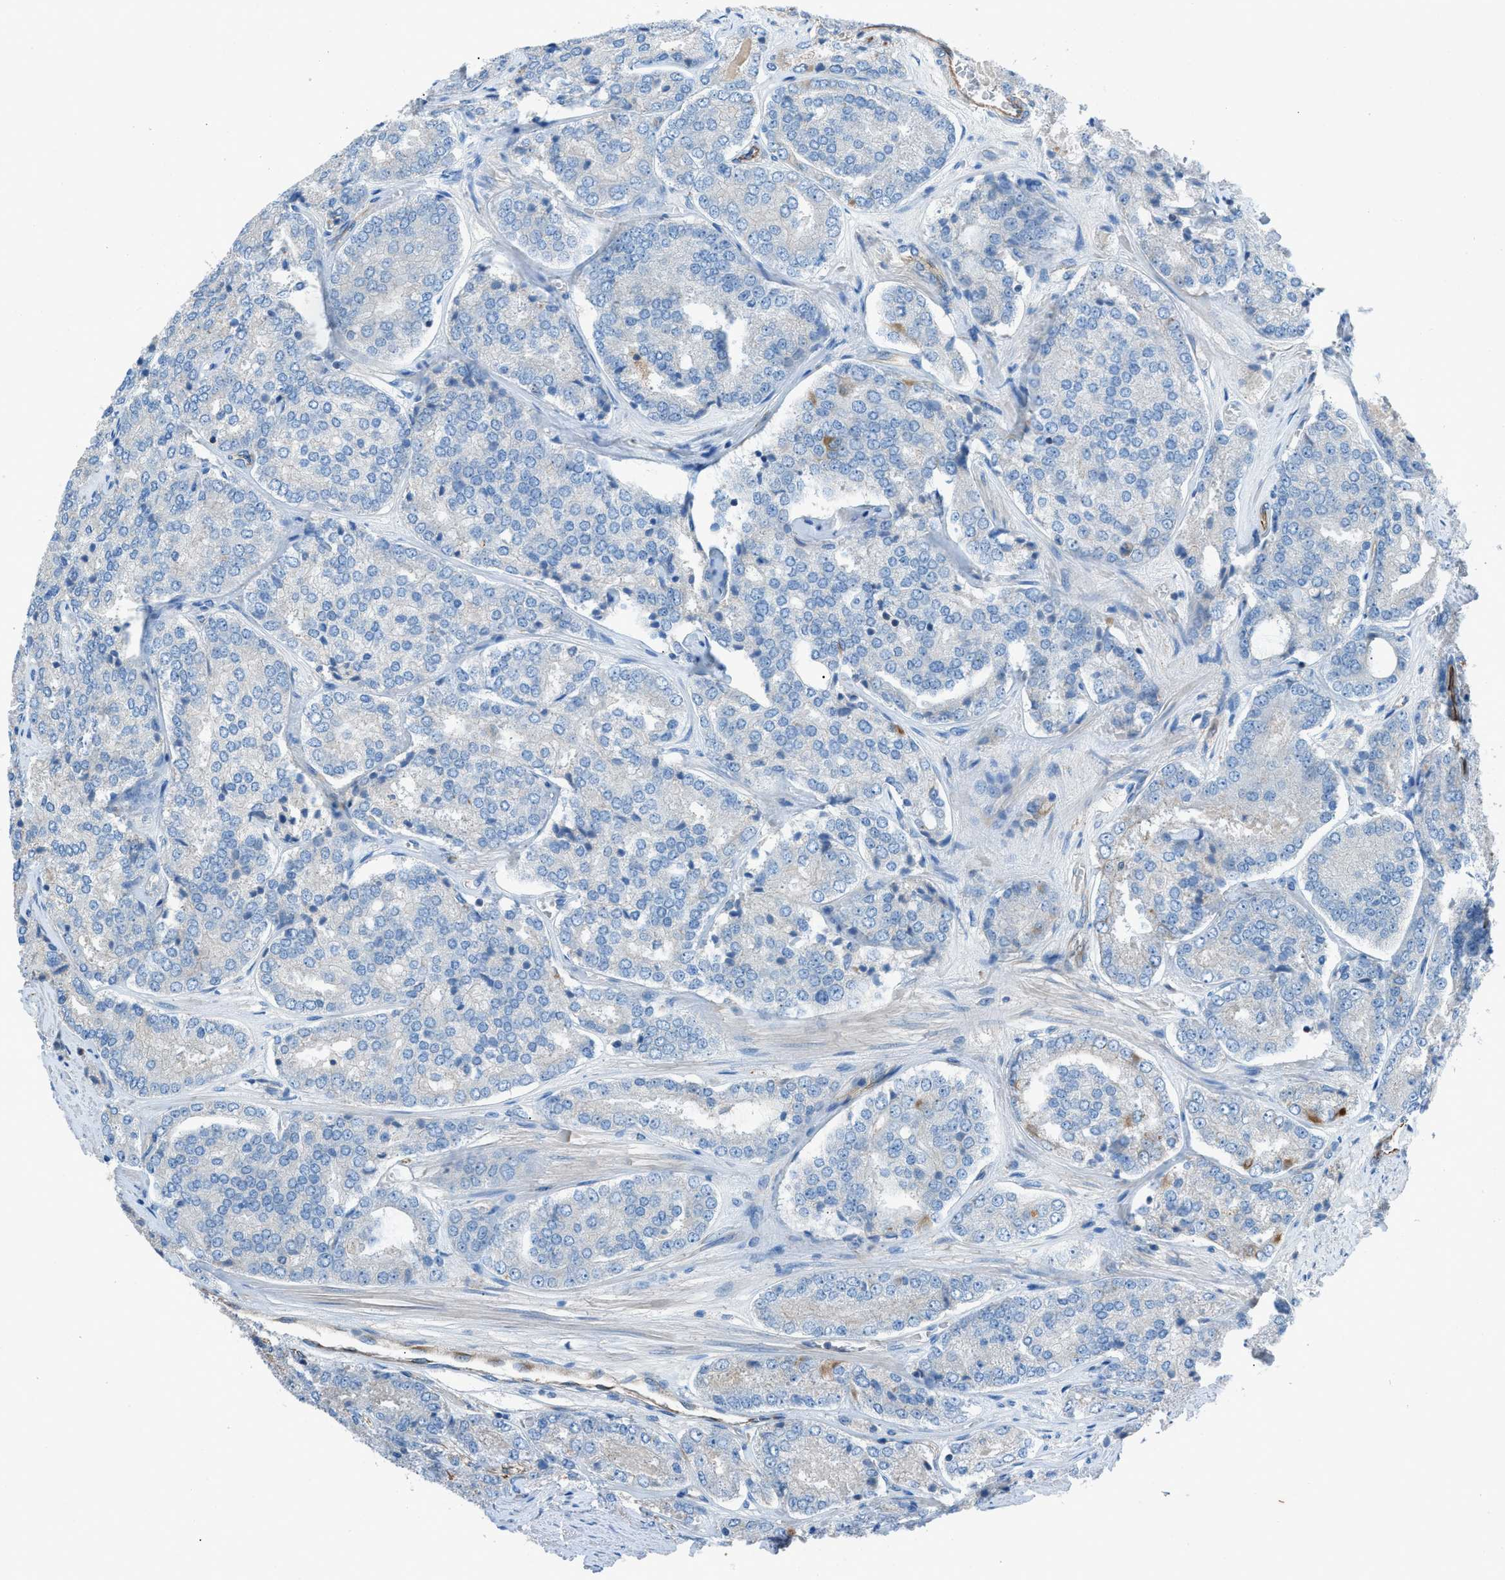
{"staining": {"intensity": "negative", "quantity": "none", "location": "none"}, "tissue": "prostate cancer", "cell_type": "Tumor cells", "image_type": "cancer", "snomed": [{"axis": "morphology", "description": "Adenocarcinoma, High grade"}, {"axis": "topography", "description": "Prostate"}], "caption": "Human prostate cancer stained for a protein using immunohistochemistry (IHC) displays no staining in tumor cells.", "gene": "CABP7", "patient": {"sex": "male", "age": 65}}